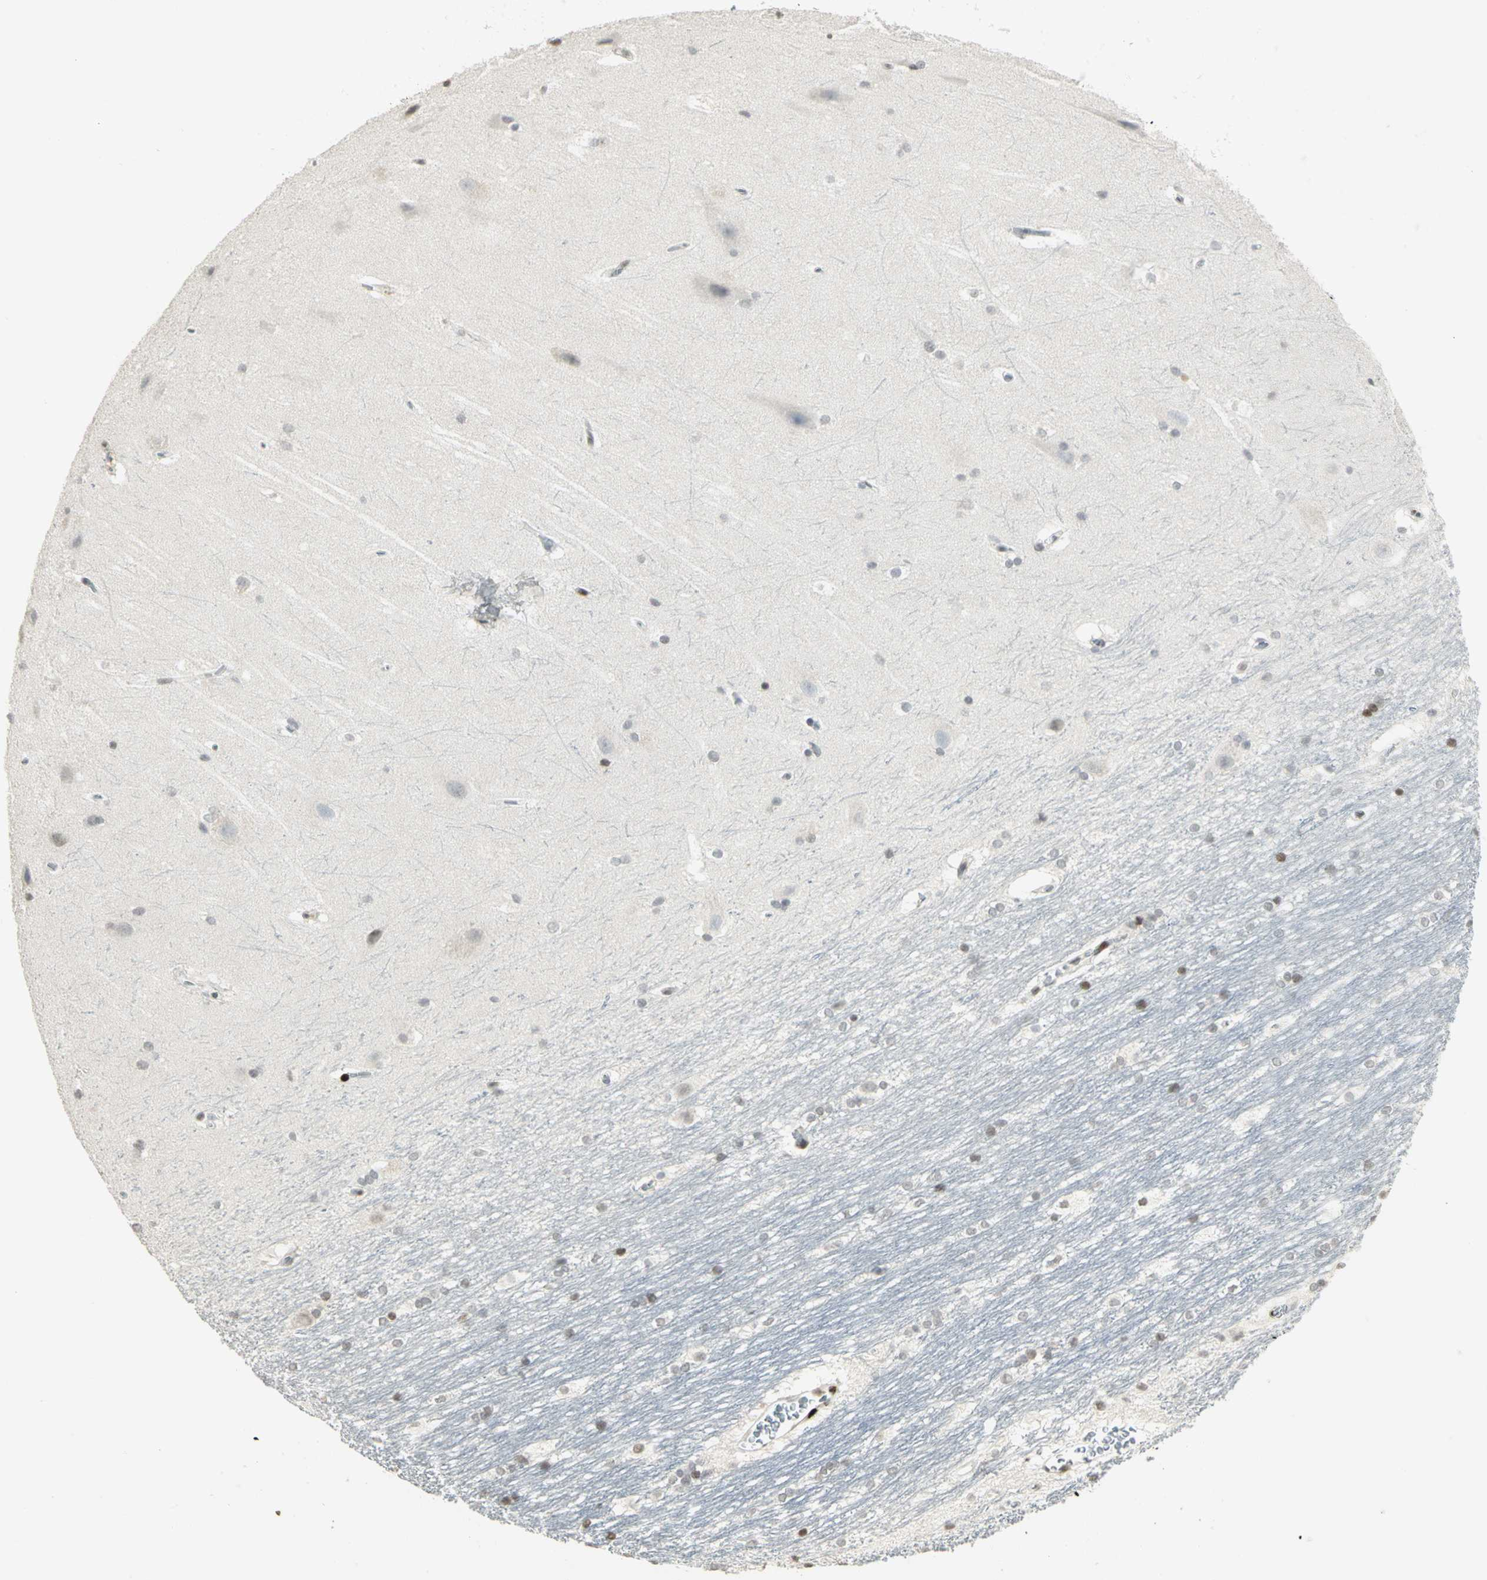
{"staining": {"intensity": "strong", "quantity": "<25%", "location": "nuclear"}, "tissue": "hippocampus", "cell_type": "Glial cells", "image_type": "normal", "snomed": [{"axis": "morphology", "description": "Normal tissue, NOS"}, {"axis": "topography", "description": "Hippocampus"}], "caption": "Brown immunohistochemical staining in normal human hippocampus demonstrates strong nuclear positivity in approximately <25% of glial cells. (DAB IHC, brown staining for protein, blue staining for nuclei).", "gene": "KDM1A", "patient": {"sex": "female", "age": 19}}